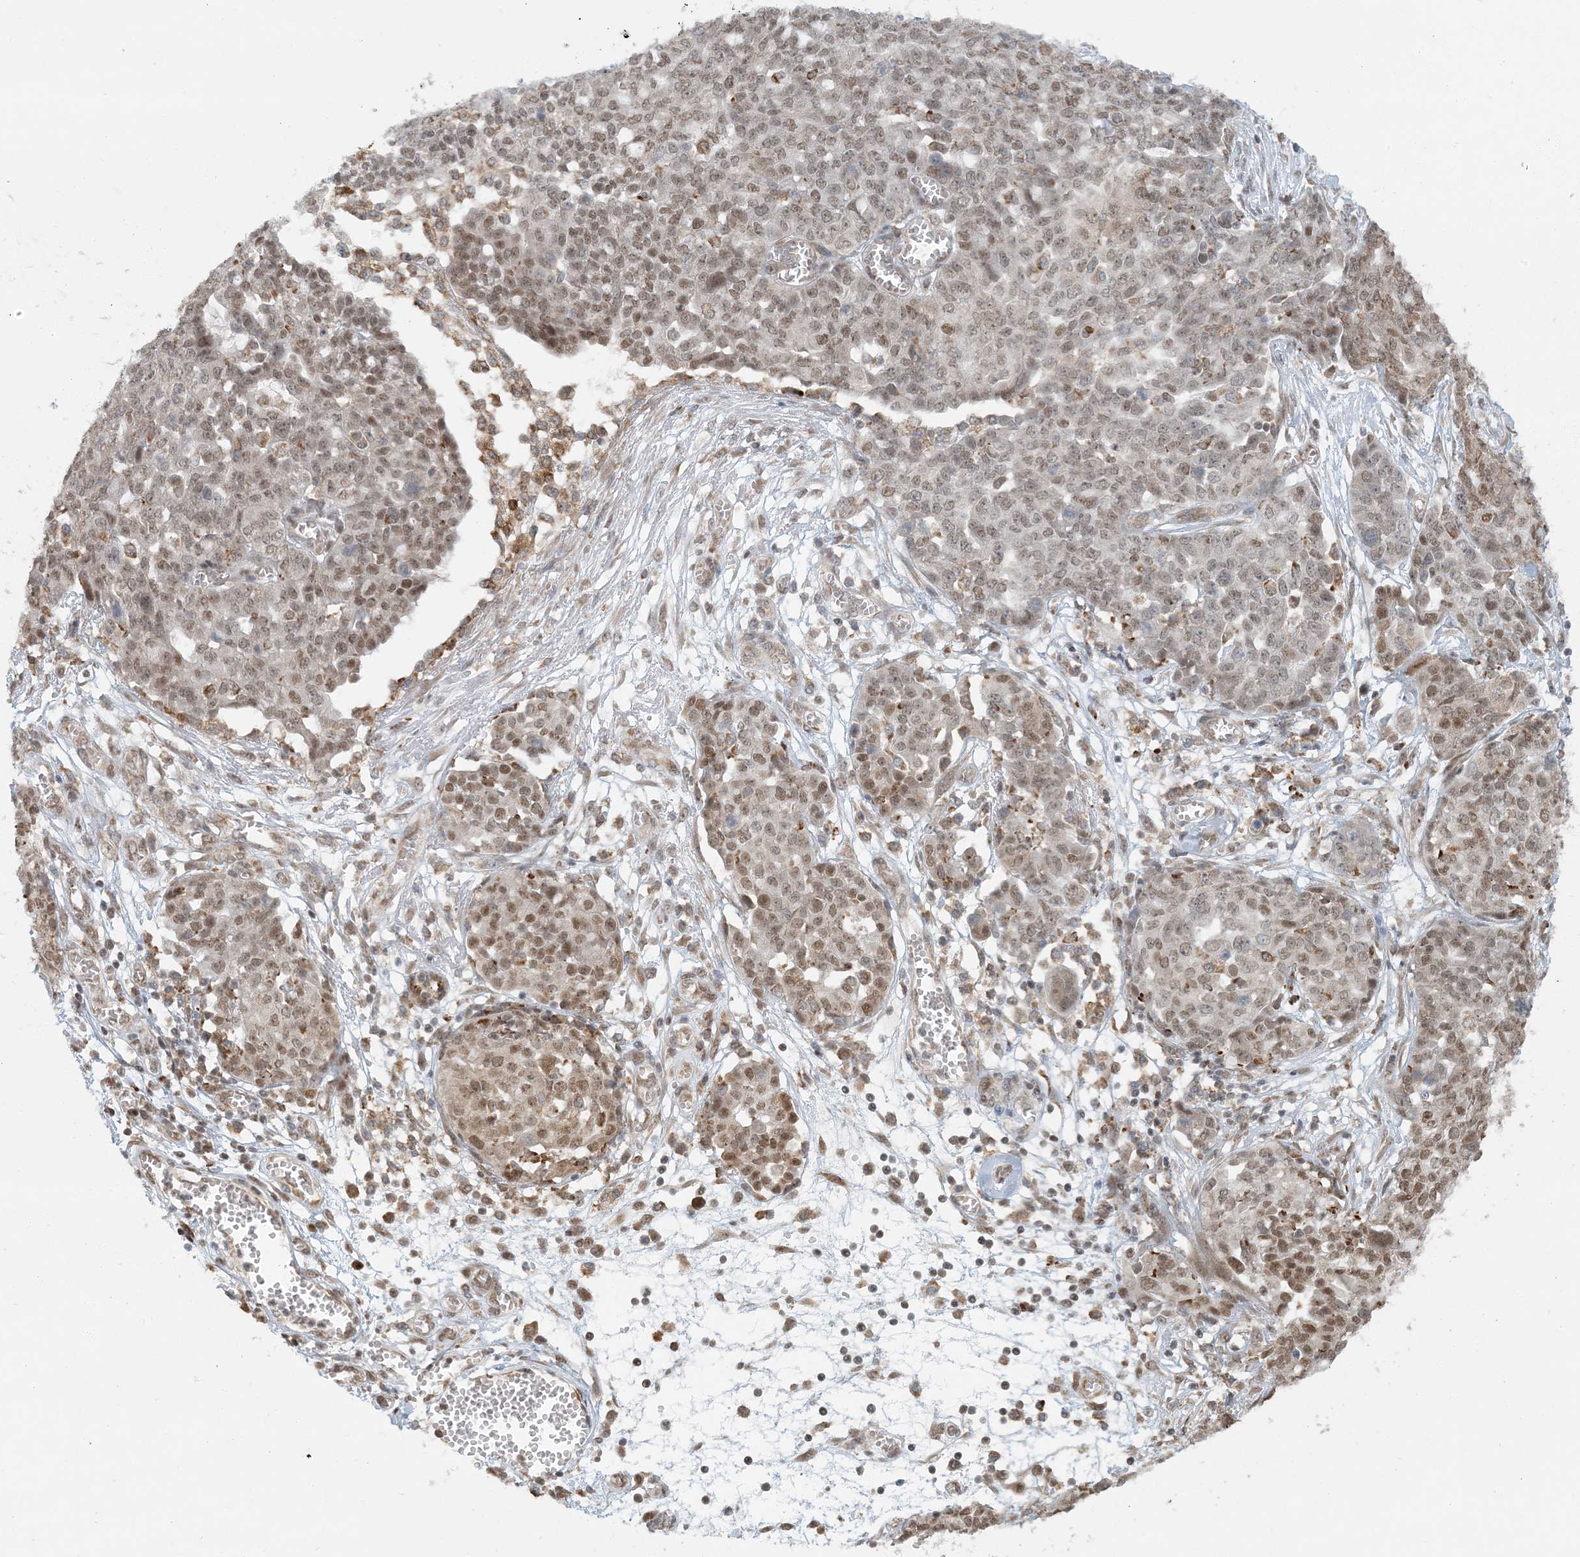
{"staining": {"intensity": "moderate", "quantity": ">75%", "location": "nuclear"}, "tissue": "ovarian cancer", "cell_type": "Tumor cells", "image_type": "cancer", "snomed": [{"axis": "morphology", "description": "Cystadenocarcinoma, serous, NOS"}, {"axis": "topography", "description": "Soft tissue"}, {"axis": "topography", "description": "Ovary"}], "caption": "Brown immunohistochemical staining in human ovarian cancer displays moderate nuclear staining in about >75% of tumor cells.", "gene": "AK9", "patient": {"sex": "female", "age": 57}}